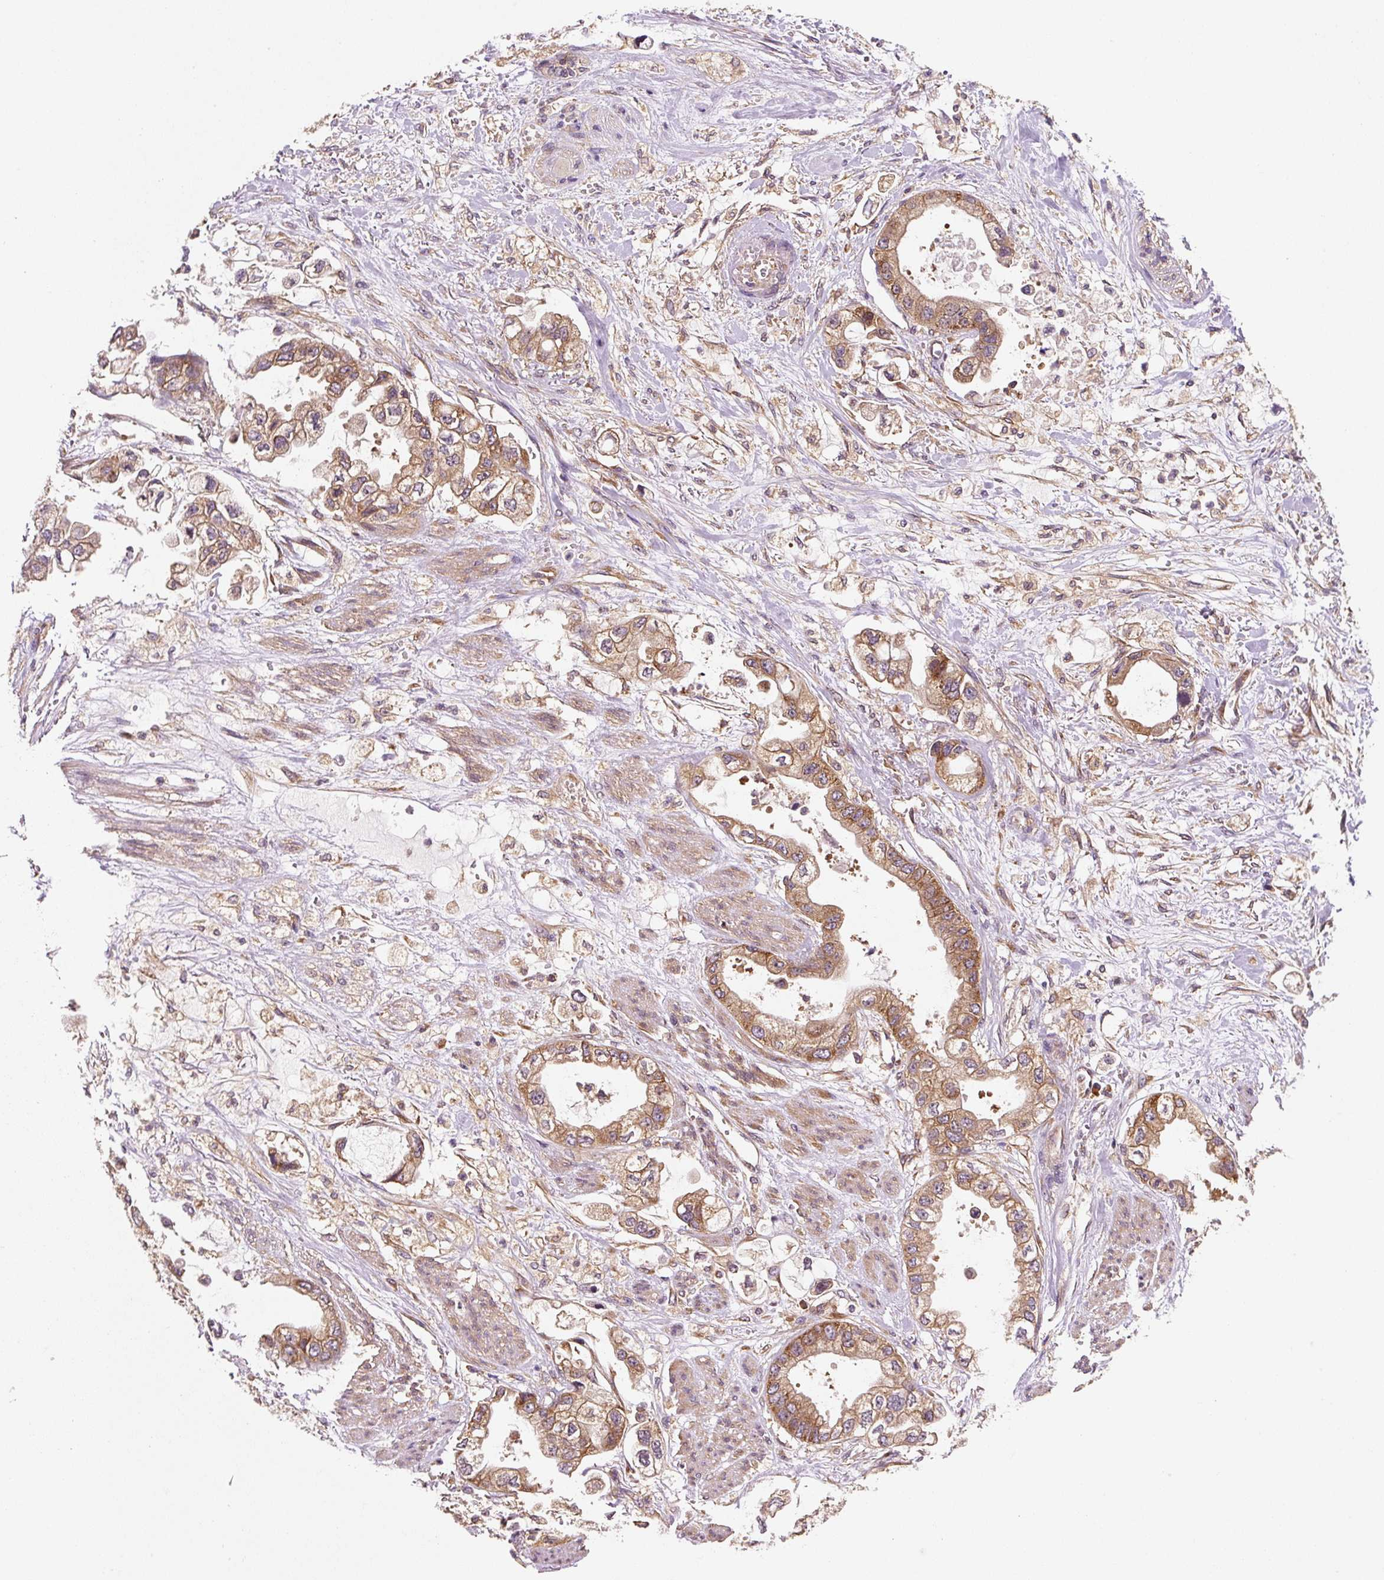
{"staining": {"intensity": "moderate", "quantity": ">75%", "location": "cytoplasmic/membranous"}, "tissue": "stomach cancer", "cell_type": "Tumor cells", "image_type": "cancer", "snomed": [{"axis": "morphology", "description": "Adenocarcinoma, NOS"}, {"axis": "topography", "description": "Stomach"}], "caption": "IHC image of neoplastic tissue: adenocarcinoma (stomach) stained using immunohistochemistry (IHC) demonstrates medium levels of moderate protein expression localized specifically in the cytoplasmic/membranous of tumor cells, appearing as a cytoplasmic/membranous brown color.", "gene": "EIF2S2", "patient": {"sex": "male", "age": 62}}